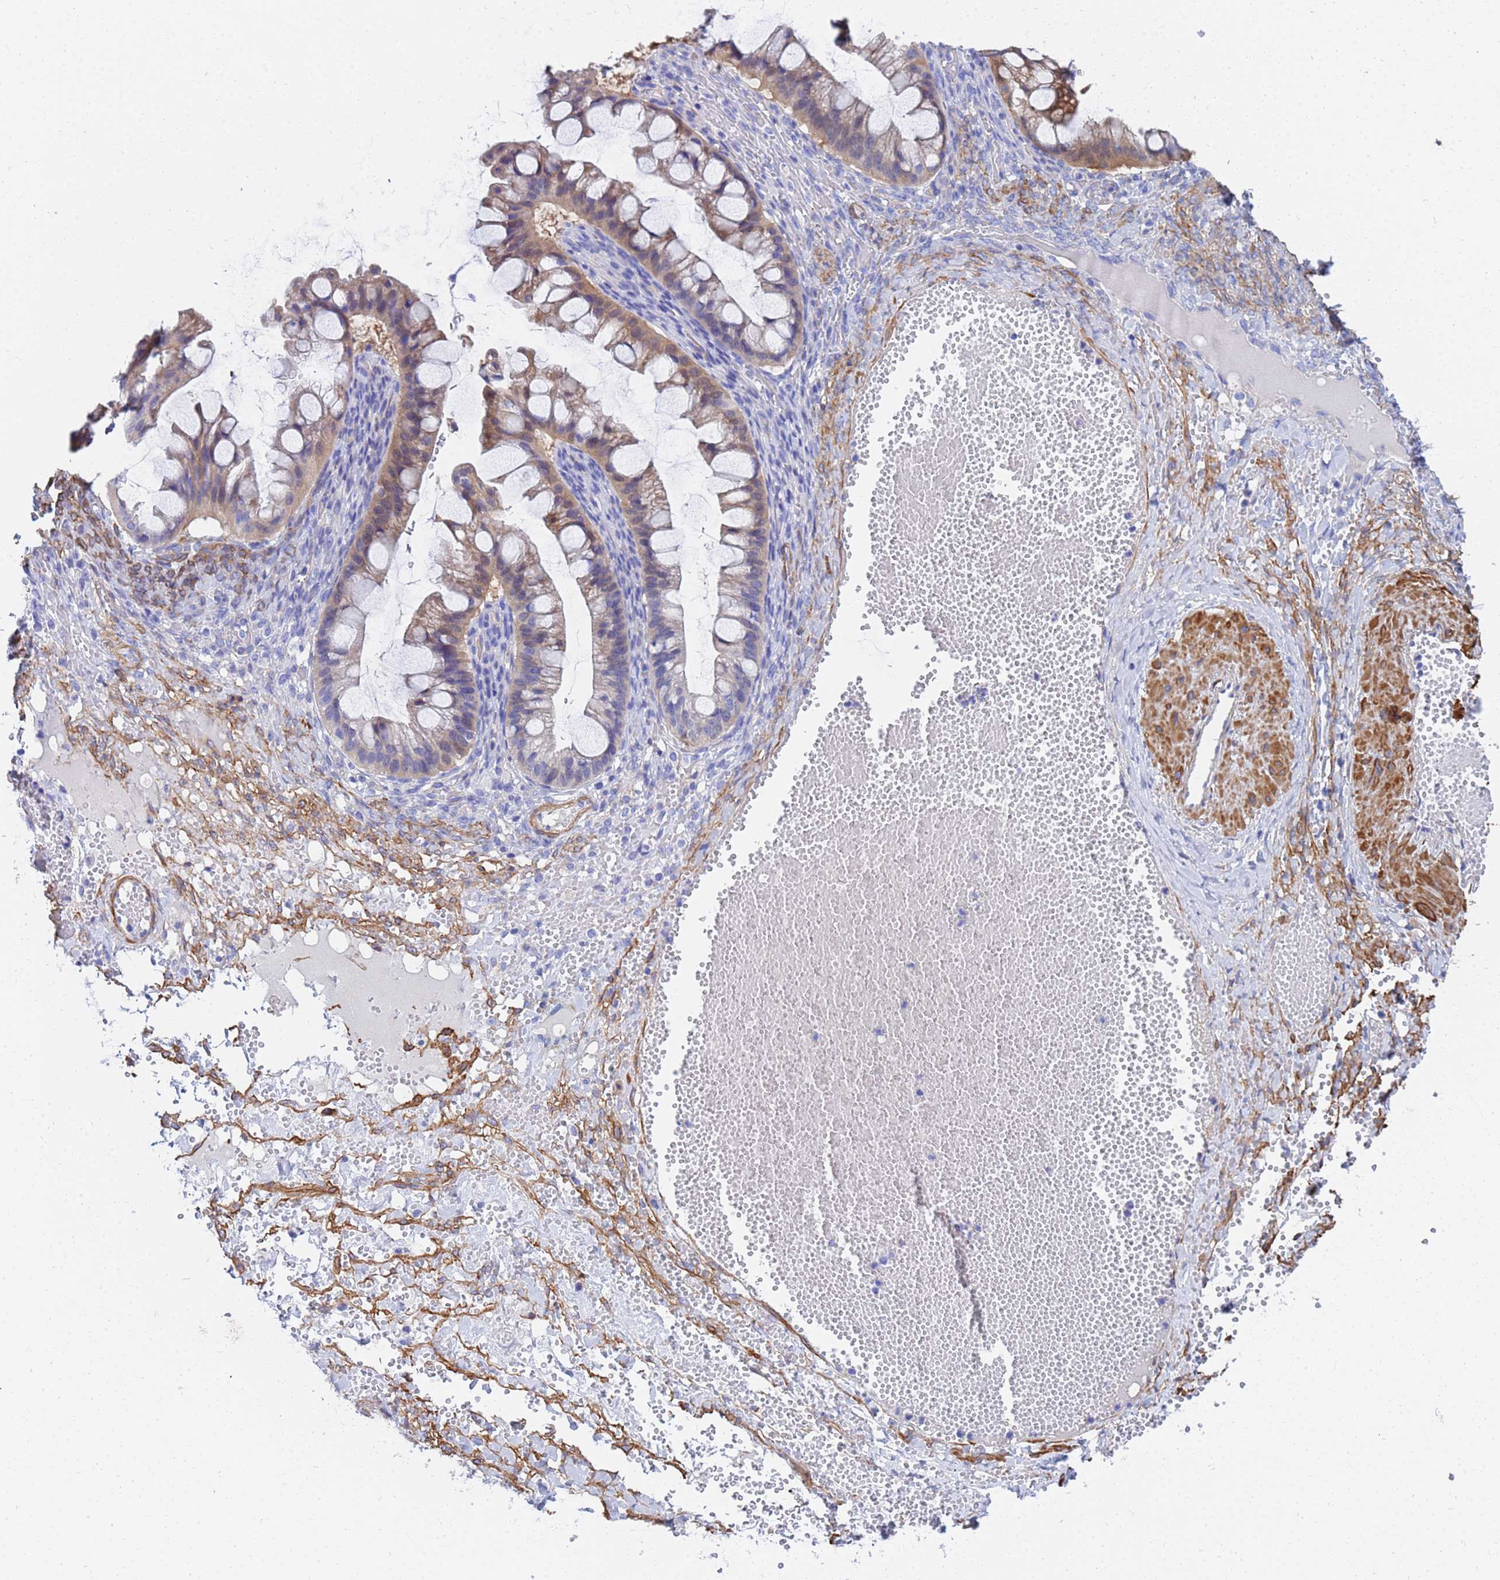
{"staining": {"intensity": "weak", "quantity": "25%-75%", "location": "cytoplasmic/membranous"}, "tissue": "ovarian cancer", "cell_type": "Tumor cells", "image_type": "cancer", "snomed": [{"axis": "morphology", "description": "Cystadenocarcinoma, mucinous, NOS"}, {"axis": "topography", "description": "Ovary"}], "caption": "Protein expression by IHC exhibits weak cytoplasmic/membranous expression in about 25%-75% of tumor cells in ovarian cancer. (DAB = brown stain, brightfield microscopy at high magnification).", "gene": "CST4", "patient": {"sex": "female", "age": 73}}